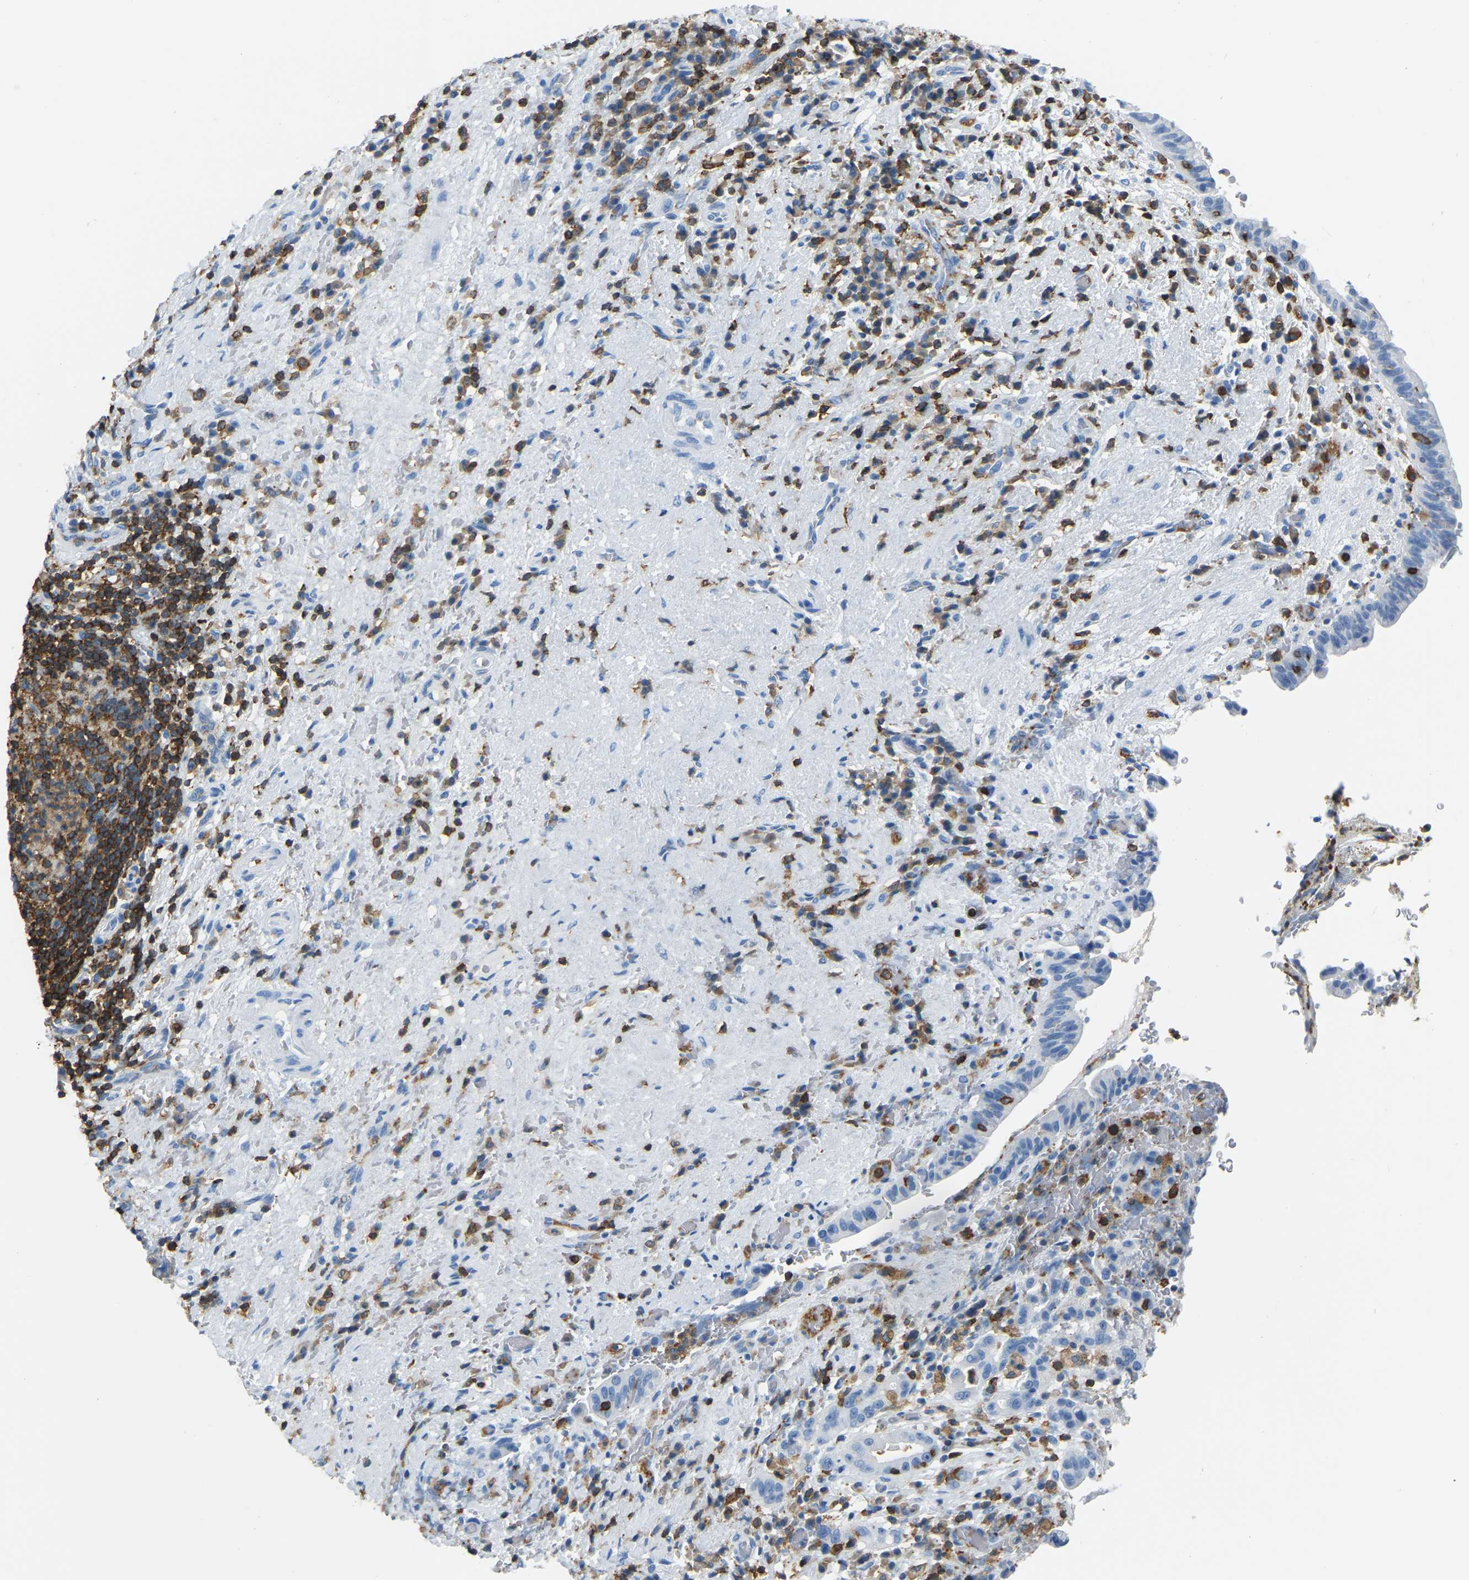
{"staining": {"intensity": "negative", "quantity": "none", "location": "none"}, "tissue": "liver cancer", "cell_type": "Tumor cells", "image_type": "cancer", "snomed": [{"axis": "morphology", "description": "Cholangiocarcinoma"}, {"axis": "topography", "description": "Liver"}], "caption": "Tumor cells show no significant protein positivity in liver cholangiocarcinoma. (DAB IHC, high magnification).", "gene": "ARHGAP45", "patient": {"sex": "female", "age": 38}}